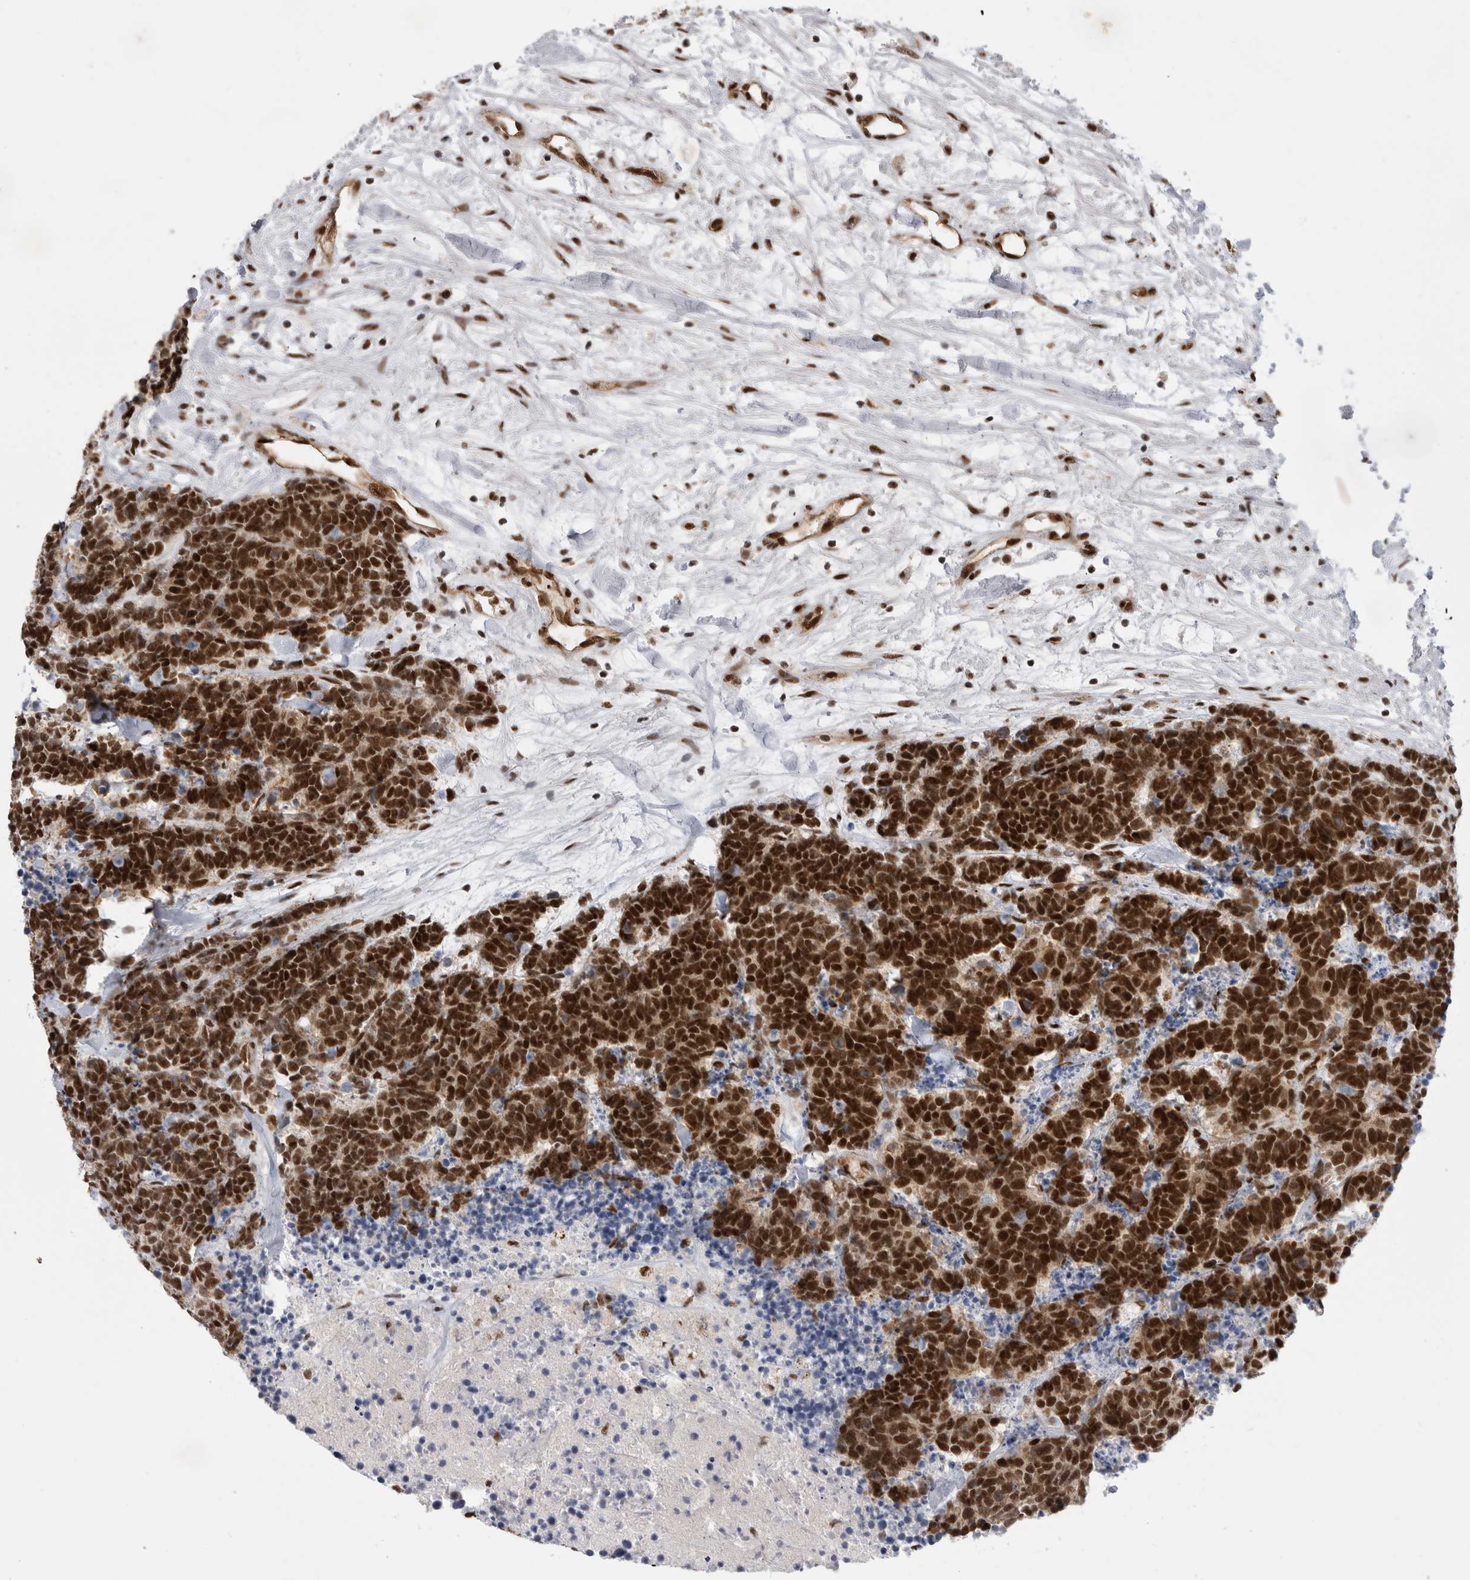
{"staining": {"intensity": "strong", "quantity": ">75%", "location": "nuclear"}, "tissue": "carcinoid", "cell_type": "Tumor cells", "image_type": "cancer", "snomed": [{"axis": "morphology", "description": "Carcinoma, NOS"}, {"axis": "morphology", "description": "Carcinoid, malignant, NOS"}, {"axis": "topography", "description": "Urinary bladder"}], "caption": "A photomicrograph showing strong nuclear positivity in approximately >75% of tumor cells in carcinoid, as visualized by brown immunohistochemical staining.", "gene": "PPP1R8", "patient": {"sex": "male", "age": 57}}